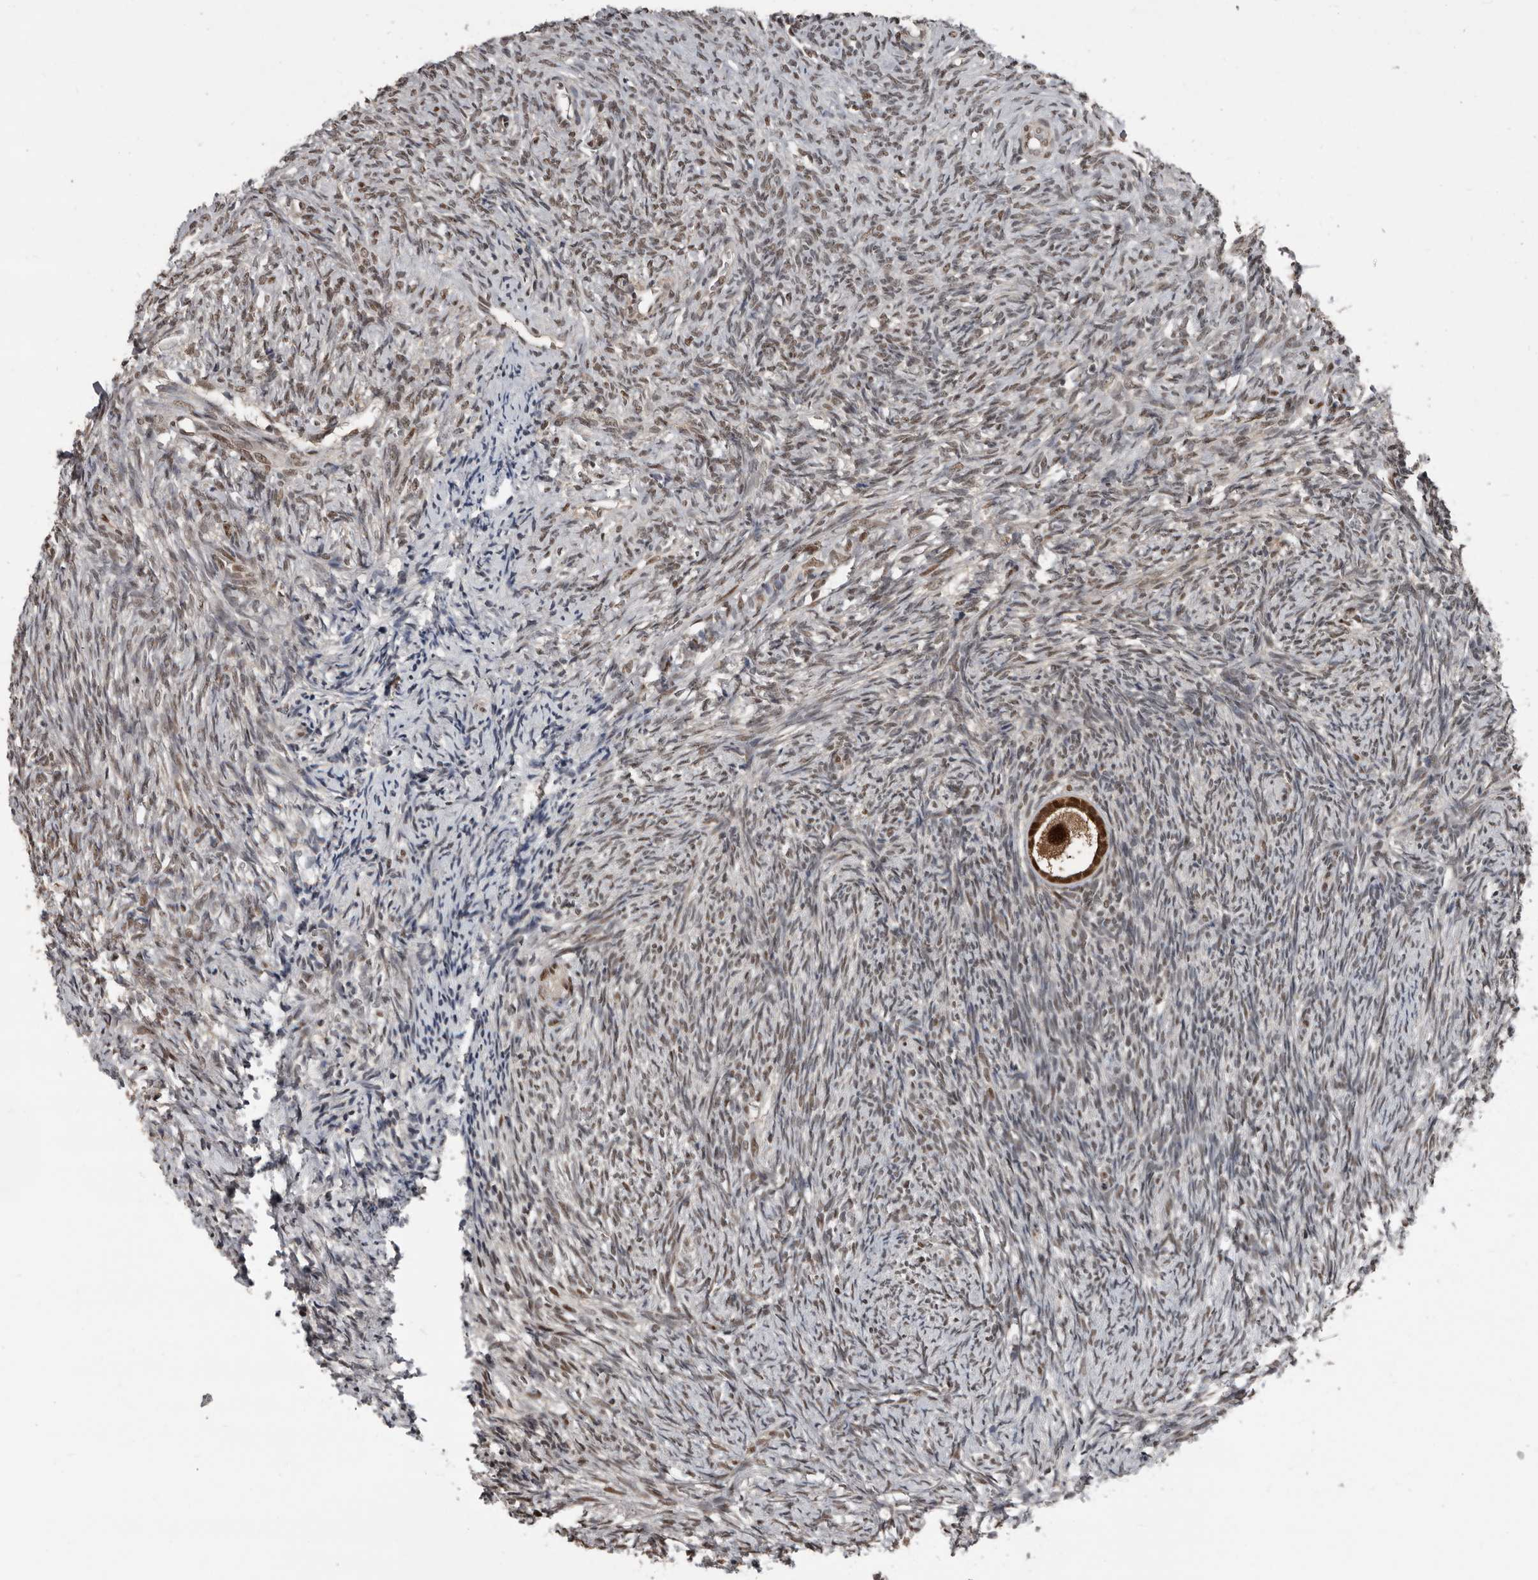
{"staining": {"intensity": "strong", "quantity": ">75%", "location": "cytoplasmic/membranous,nuclear"}, "tissue": "ovary", "cell_type": "Follicle cells", "image_type": "normal", "snomed": [{"axis": "morphology", "description": "Normal tissue, NOS"}, {"axis": "topography", "description": "Ovary"}], "caption": "The immunohistochemical stain shows strong cytoplasmic/membranous,nuclear positivity in follicle cells of normal ovary. Using DAB (3,3'-diaminobenzidine) (brown) and hematoxylin (blue) stains, captured at high magnification using brightfield microscopy.", "gene": "CHD1L", "patient": {"sex": "female", "age": 41}}